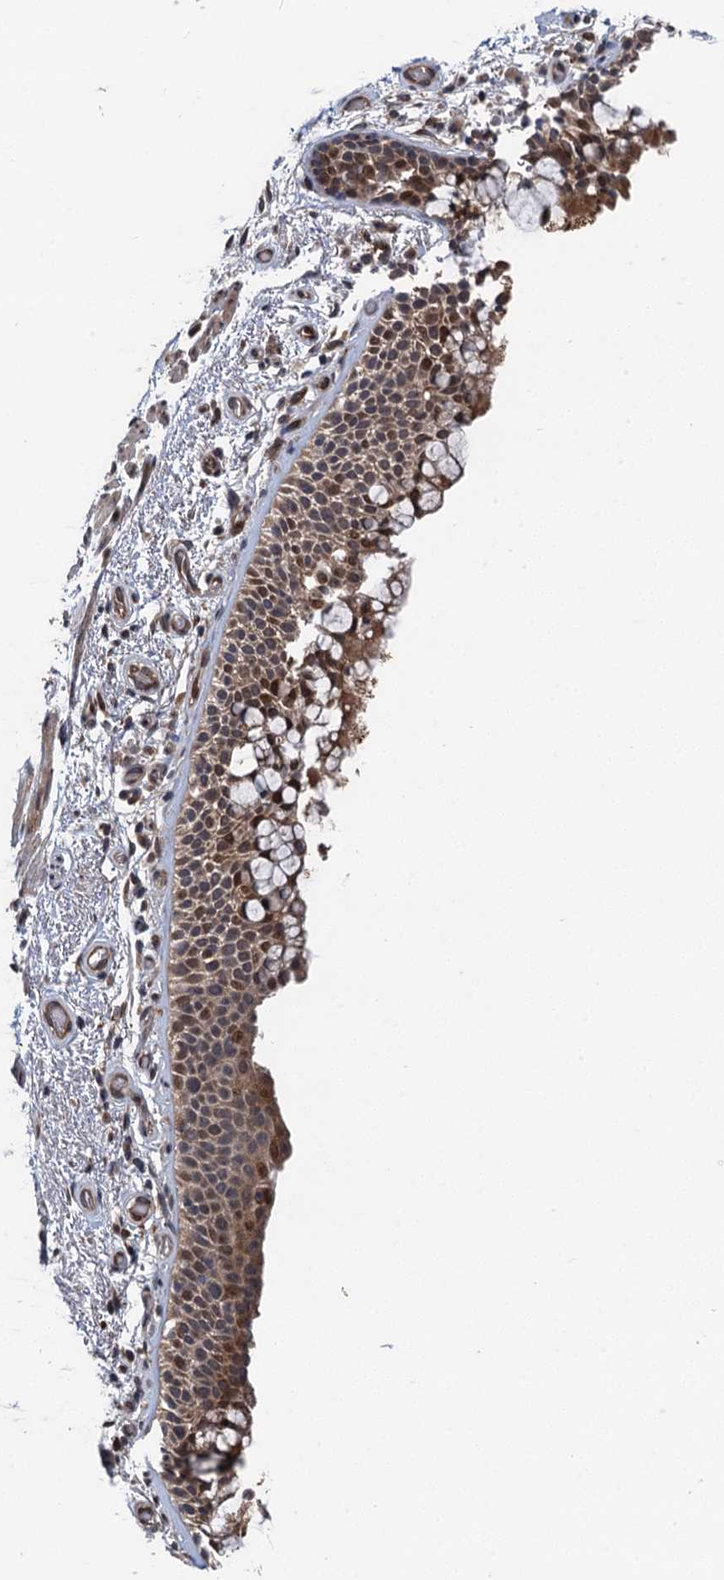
{"staining": {"intensity": "moderate", "quantity": "25%-75%", "location": "cytoplasmic/membranous,nuclear"}, "tissue": "bronchus", "cell_type": "Respiratory epithelial cells", "image_type": "normal", "snomed": [{"axis": "morphology", "description": "Normal tissue, NOS"}, {"axis": "topography", "description": "Bronchus"}], "caption": "This histopathology image displays IHC staining of normal bronchus, with medium moderate cytoplasmic/membranous,nuclear expression in approximately 25%-75% of respiratory epithelial cells.", "gene": "NLRP10", "patient": {"sex": "male", "age": 65}}